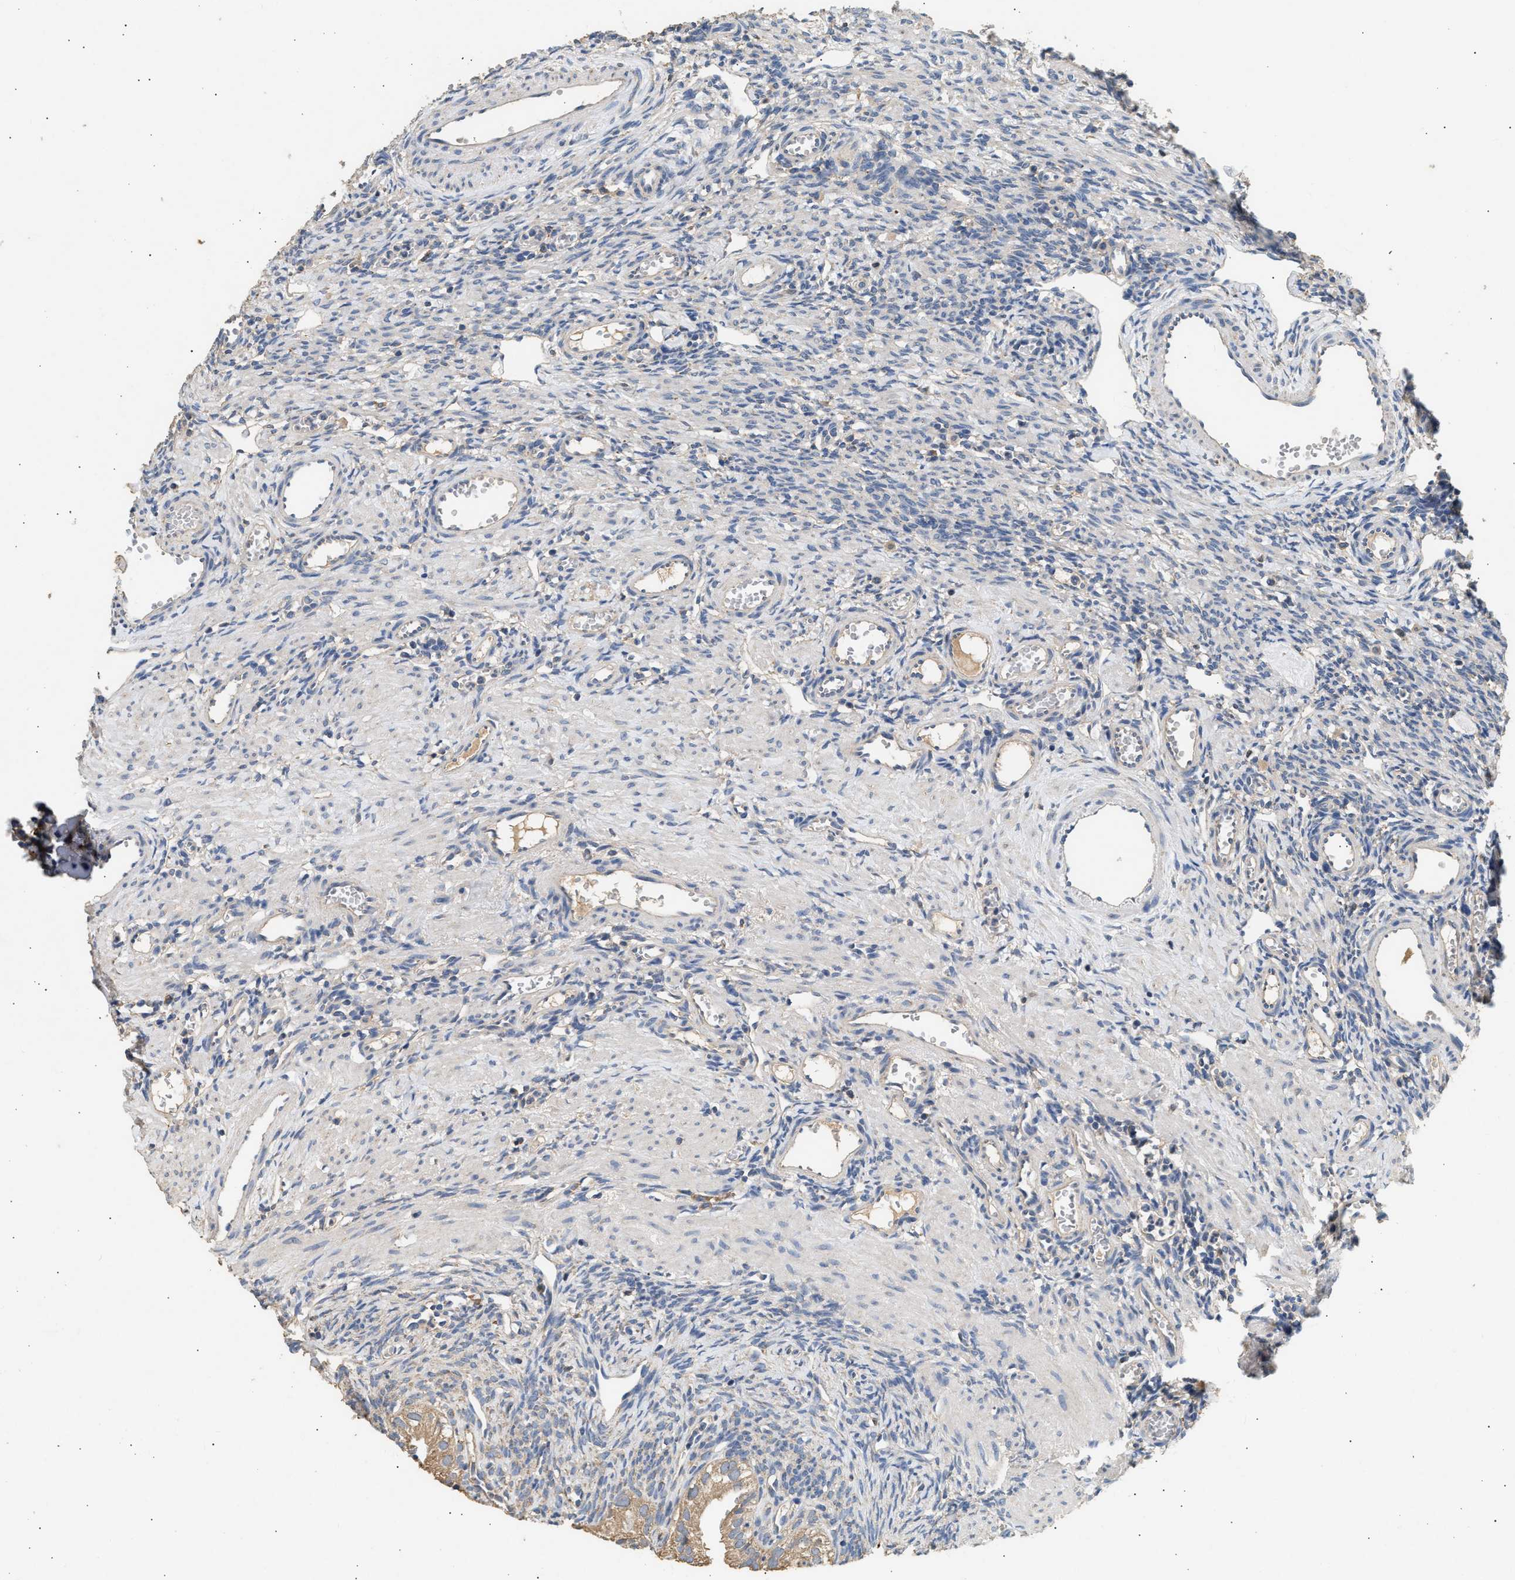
{"staining": {"intensity": "moderate", "quantity": ">75%", "location": "cytoplasmic/membranous"}, "tissue": "ovary", "cell_type": "Follicle cells", "image_type": "normal", "snomed": [{"axis": "morphology", "description": "Normal tissue, NOS"}, {"axis": "topography", "description": "Ovary"}], "caption": "Immunohistochemistry staining of benign ovary, which exhibits medium levels of moderate cytoplasmic/membranous positivity in approximately >75% of follicle cells indicating moderate cytoplasmic/membranous protein staining. The staining was performed using DAB (brown) for protein detection and nuclei were counterstained in hematoxylin (blue).", "gene": "WDR31", "patient": {"sex": "female", "age": 33}}